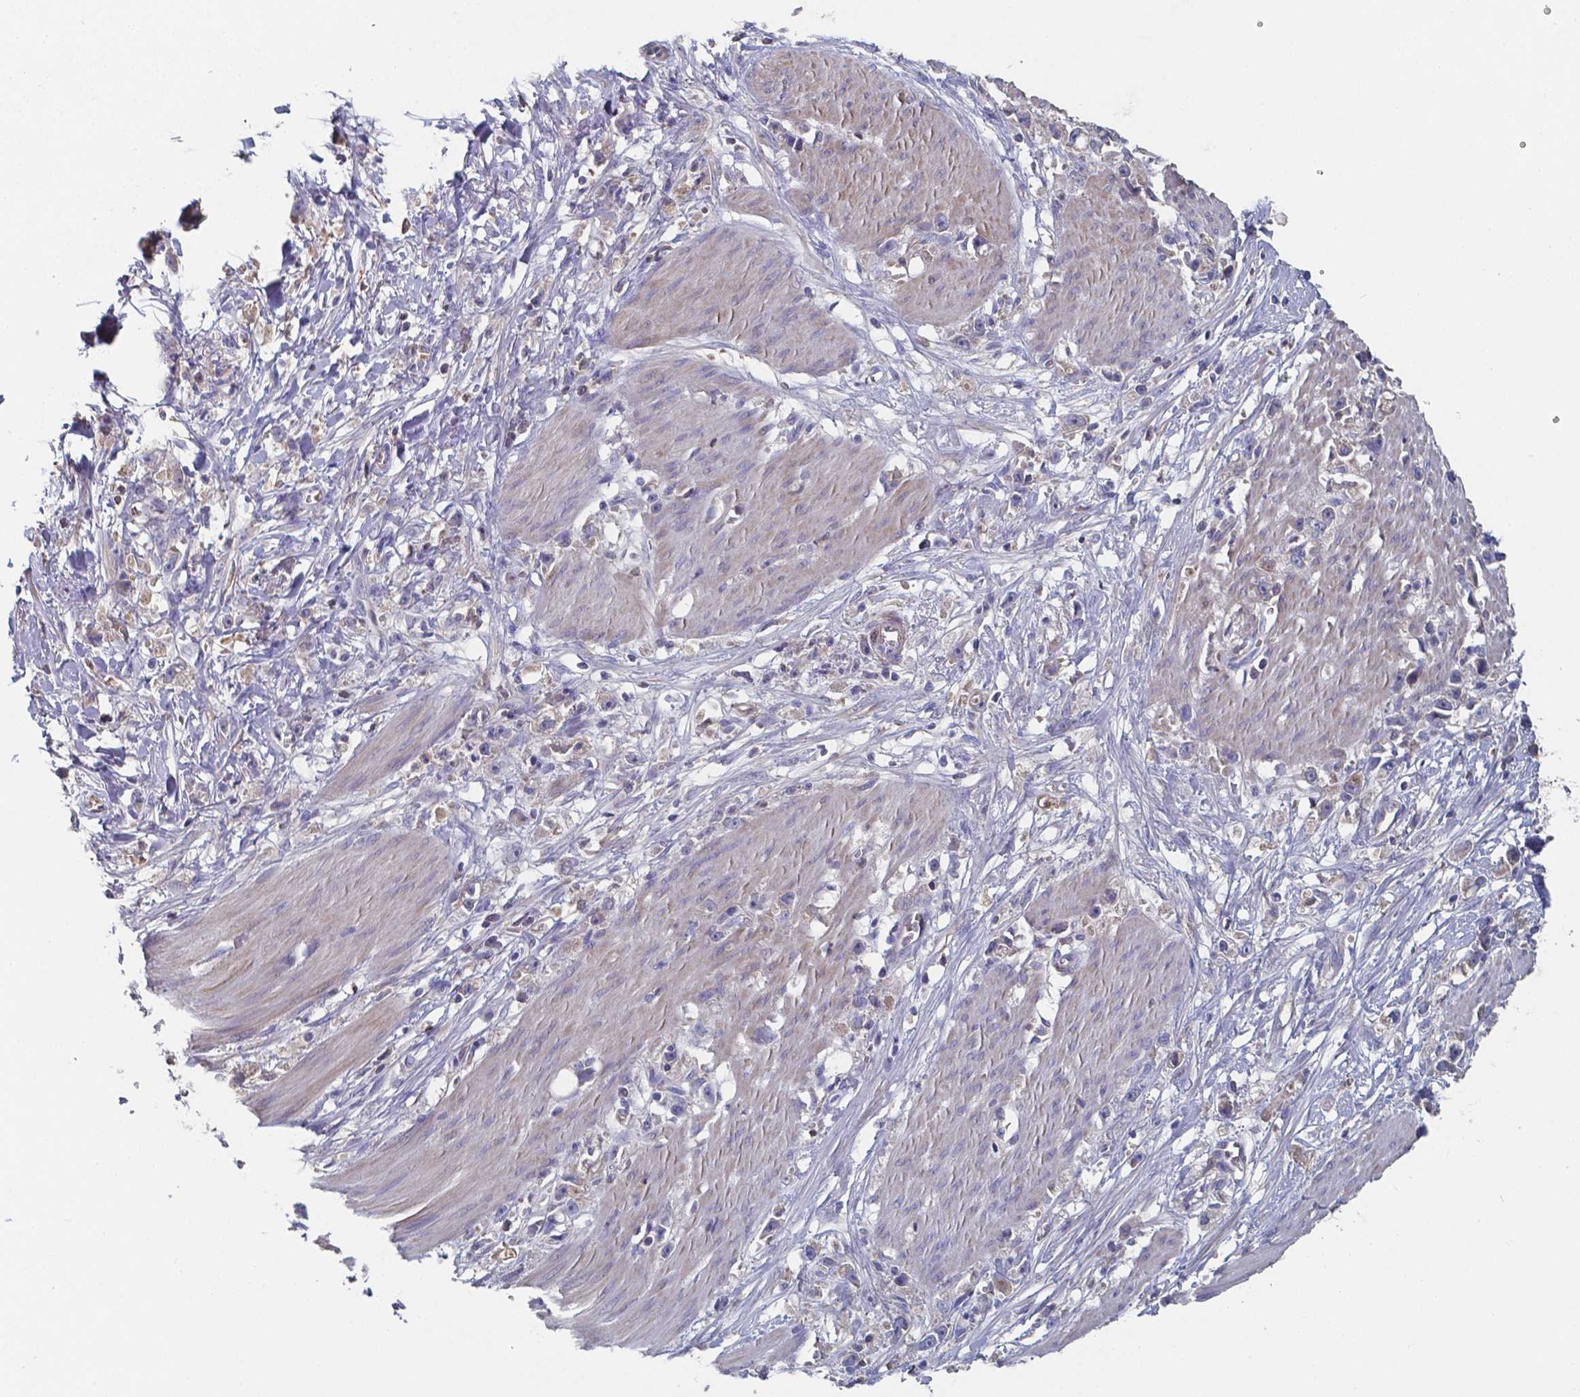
{"staining": {"intensity": "negative", "quantity": "none", "location": "none"}, "tissue": "stomach cancer", "cell_type": "Tumor cells", "image_type": "cancer", "snomed": [{"axis": "morphology", "description": "Adenocarcinoma, NOS"}, {"axis": "topography", "description": "Stomach"}], "caption": "IHC photomicrograph of neoplastic tissue: stomach cancer stained with DAB (3,3'-diaminobenzidine) displays no significant protein expression in tumor cells. The staining is performed using DAB (3,3'-diaminobenzidine) brown chromogen with nuclei counter-stained in using hematoxylin.", "gene": "BTBD17", "patient": {"sex": "female", "age": 59}}